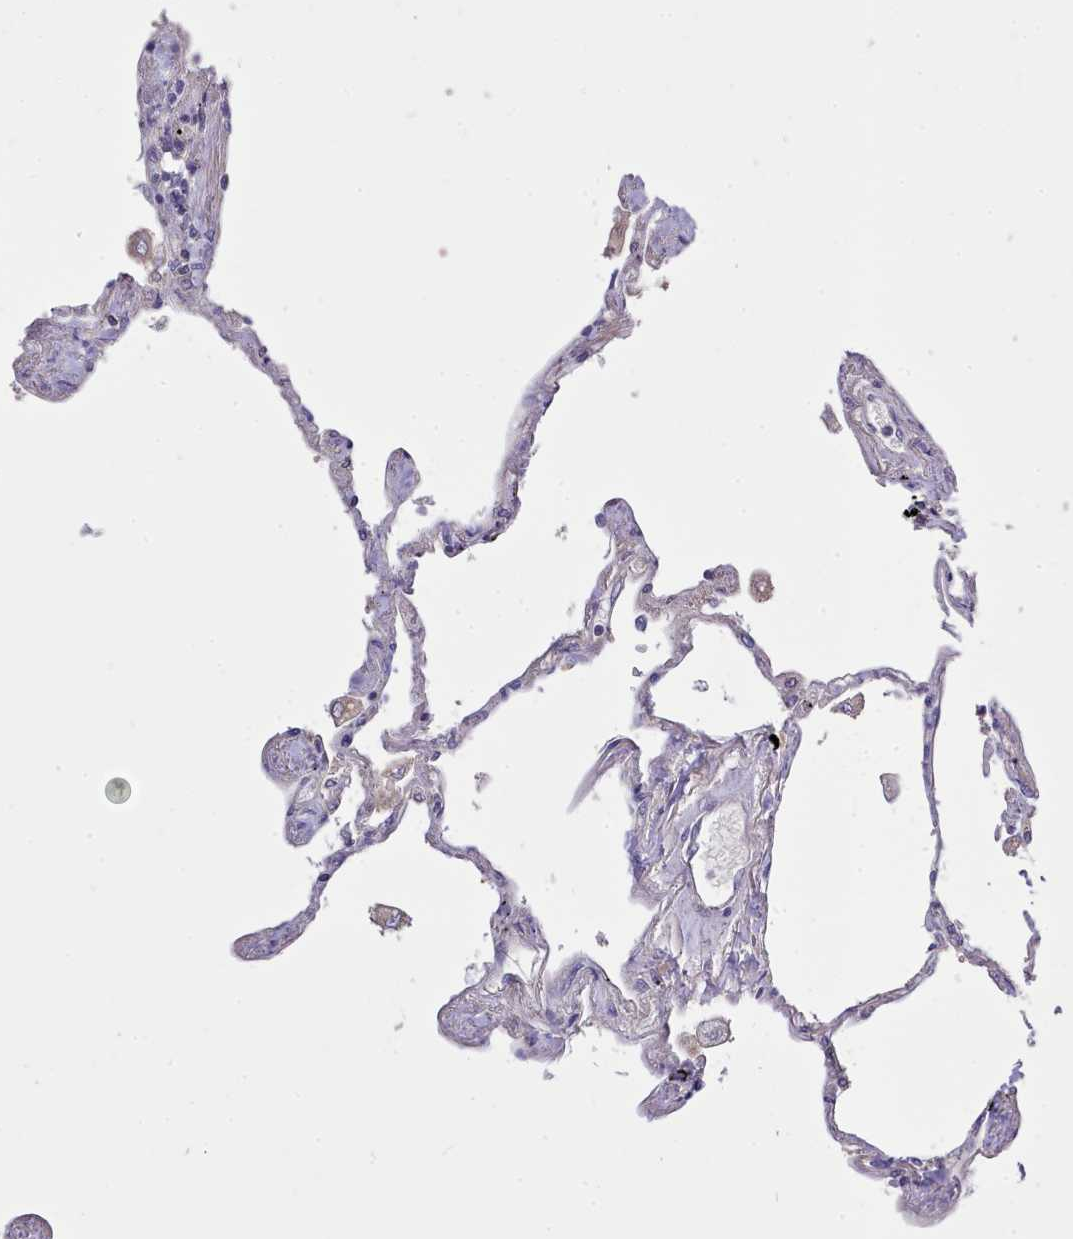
{"staining": {"intensity": "negative", "quantity": "none", "location": "none"}, "tissue": "lung", "cell_type": "Alveolar cells", "image_type": "normal", "snomed": [{"axis": "morphology", "description": "Normal tissue, NOS"}, {"axis": "topography", "description": "Lung"}], "caption": "Protein analysis of normal lung displays no significant expression in alveolar cells.", "gene": "ZC3H13", "patient": {"sex": "female", "age": 67}}